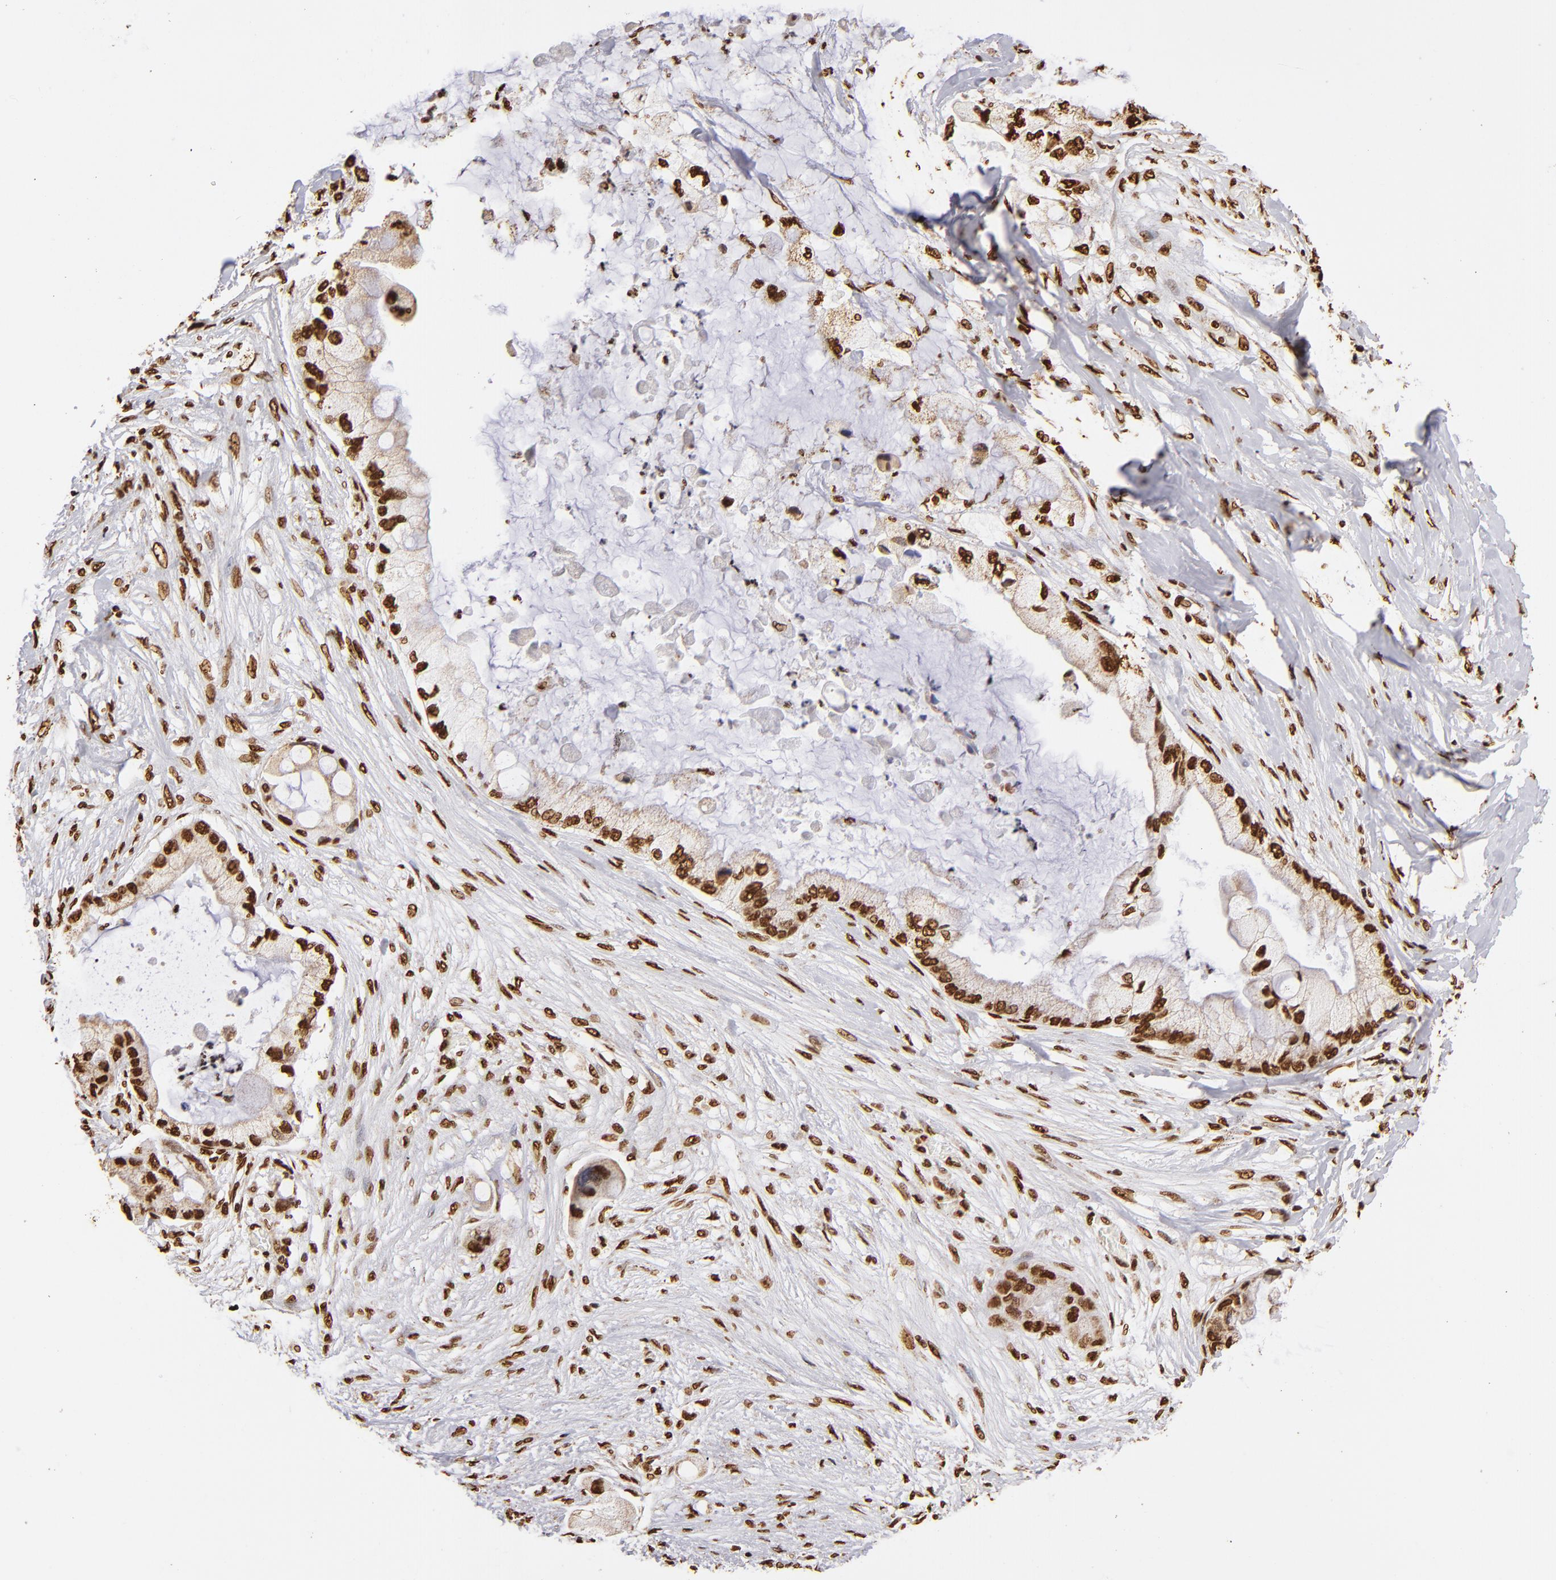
{"staining": {"intensity": "strong", "quantity": ">75%", "location": "nuclear"}, "tissue": "pancreatic cancer", "cell_type": "Tumor cells", "image_type": "cancer", "snomed": [{"axis": "morphology", "description": "Adenocarcinoma, NOS"}, {"axis": "topography", "description": "Pancreas"}], "caption": "Immunohistochemical staining of pancreatic cancer exhibits high levels of strong nuclear expression in about >75% of tumor cells.", "gene": "ILF3", "patient": {"sex": "female", "age": 59}}